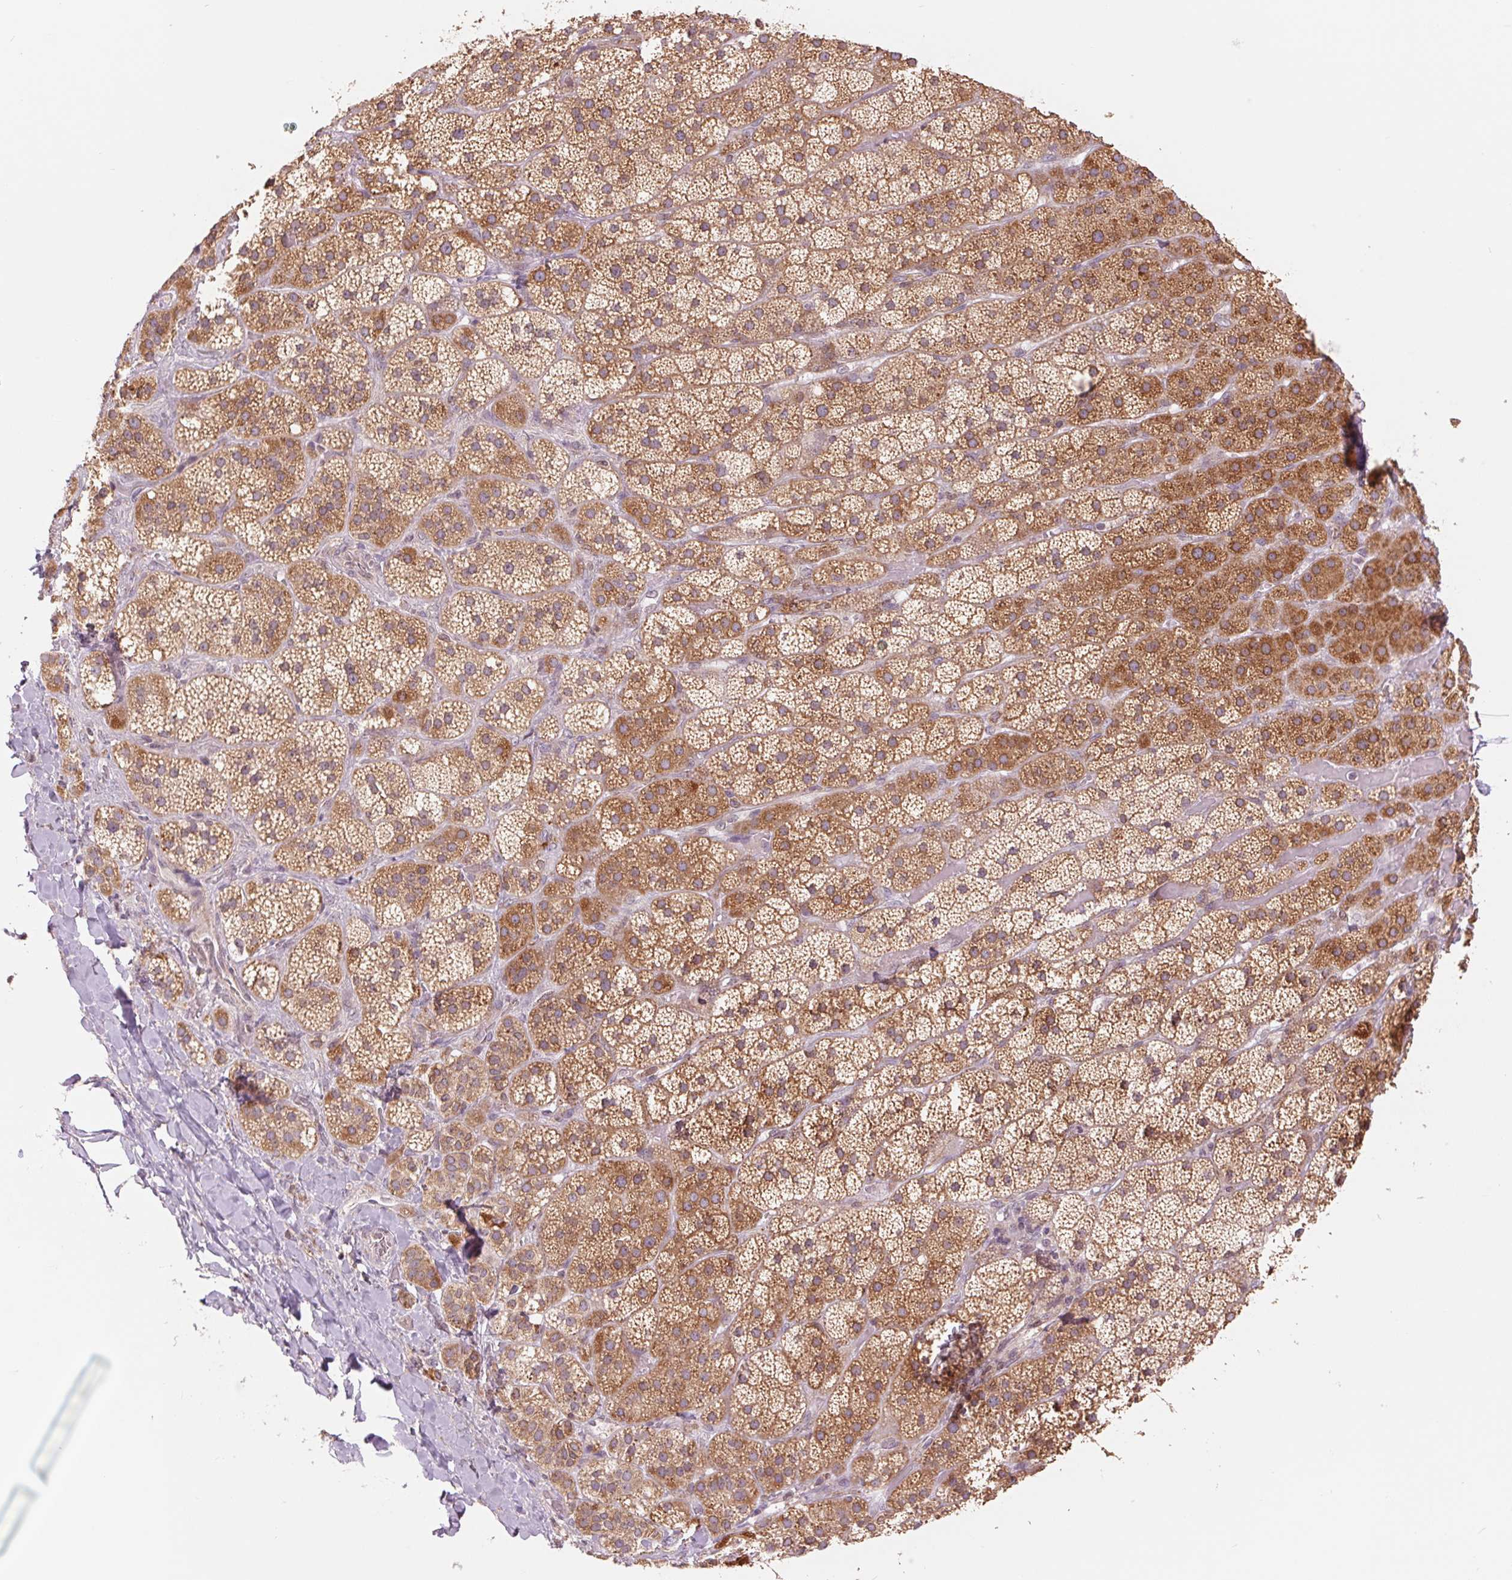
{"staining": {"intensity": "moderate", "quantity": ">75%", "location": "cytoplasmic/membranous"}, "tissue": "adrenal gland", "cell_type": "Glandular cells", "image_type": "normal", "snomed": [{"axis": "morphology", "description": "Normal tissue, NOS"}, {"axis": "topography", "description": "Adrenal gland"}], "caption": "IHC micrograph of unremarkable adrenal gland stained for a protein (brown), which shows medium levels of moderate cytoplasmic/membranous staining in about >75% of glandular cells.", "gene": "TECR", "patient": {"sex": "male", "age": 57}}